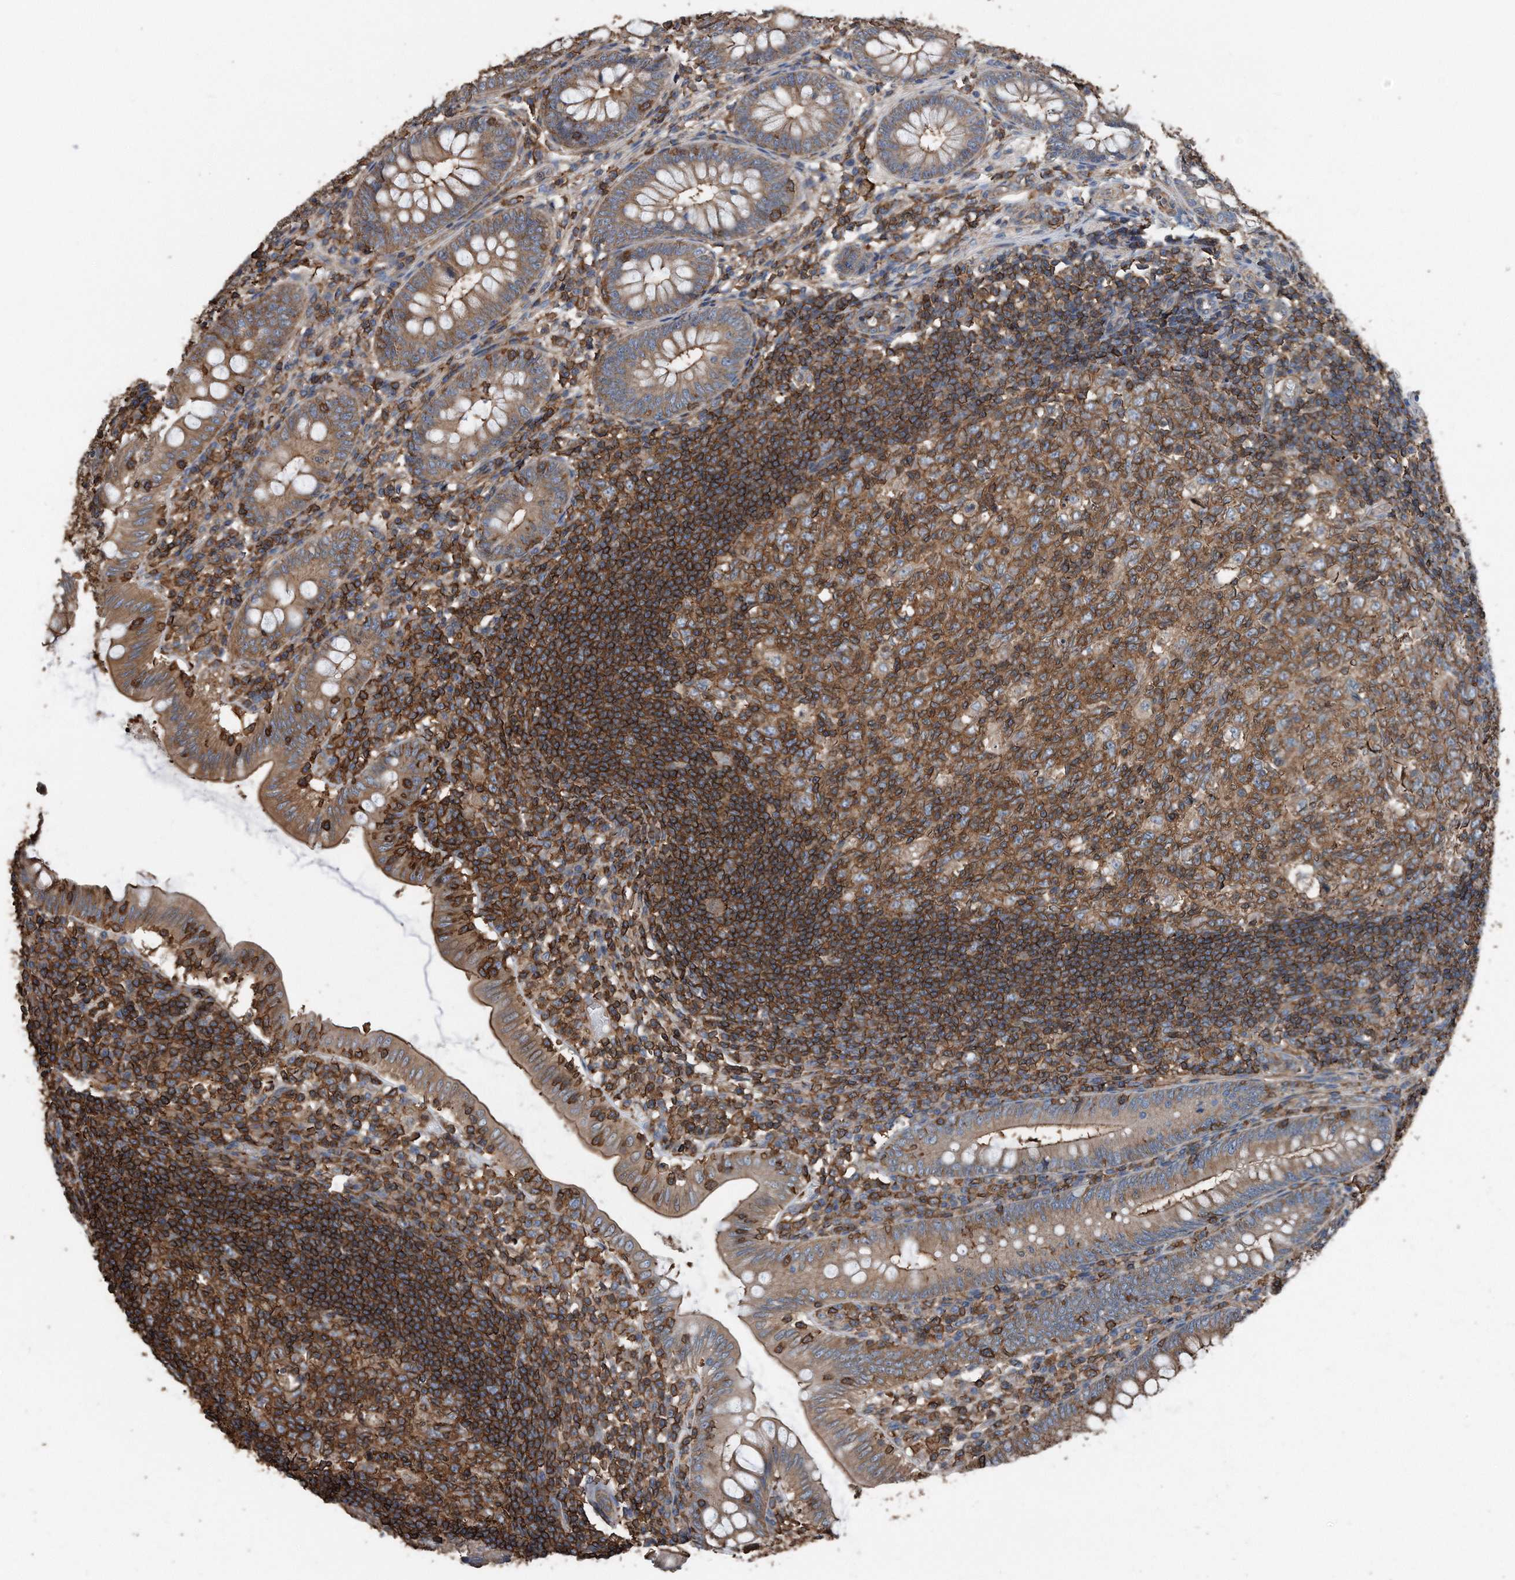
{"staining": {"intensity": "moderate", "quantity": ">75%", "location": "cytoplasmic/membranous"}, "tissue": "appendix", "cell_type": "Glandular cells", "image_type": "normal", "snomed": [{"axis": "morphology", "description": "Normal tissue, NOS"}, {"axis": "topography", "description": "Appendix"}], "caption": "A brown stain labels moderate cytoplasmic/membranous staining of a protein in glandular cells of benign human appendix. (DAB IHC, brown staining for protein, blue staining for nuclei).", "gene": "RSPO3", "patient": {"sex": "male", "age": 14}}